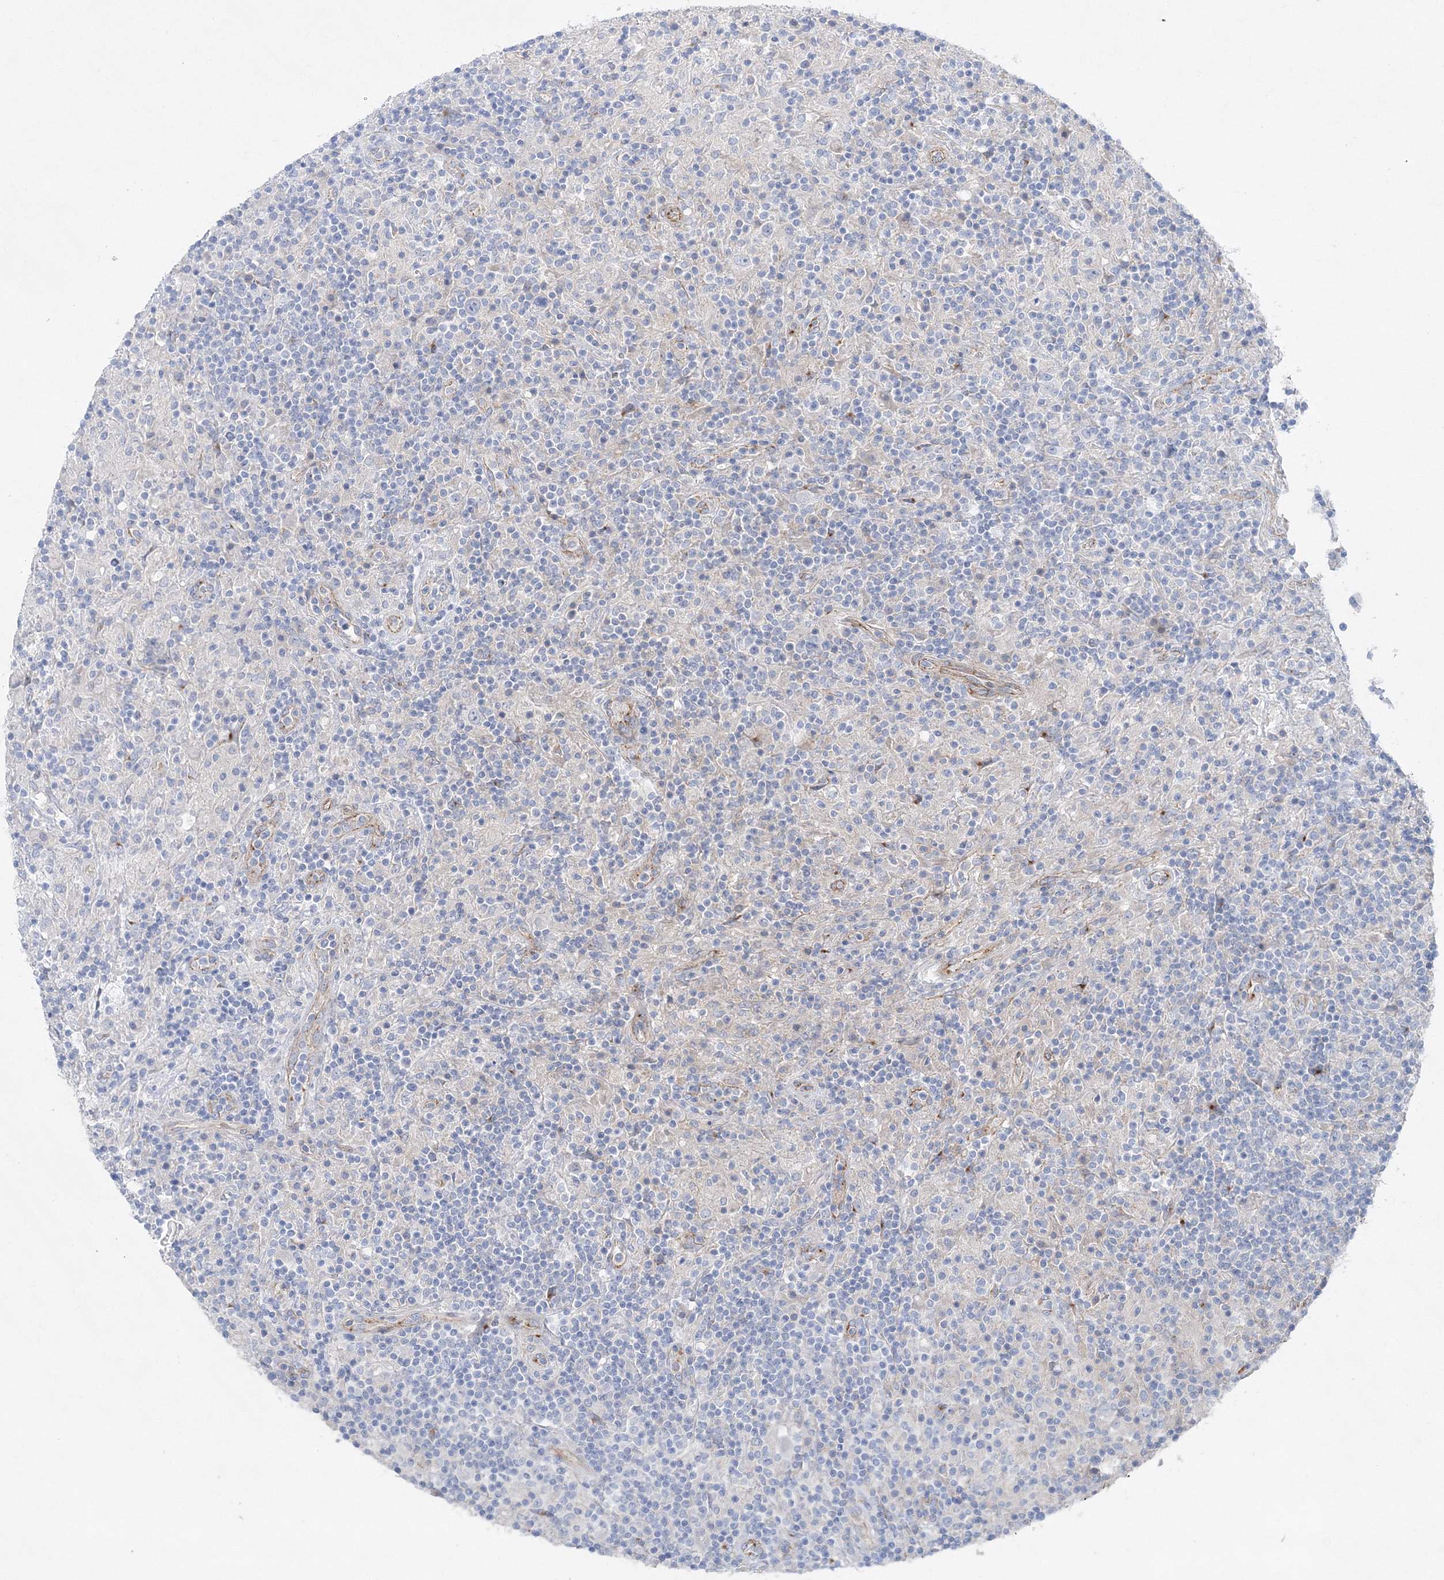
{"staining": {"intensity": "negative", "quantity": "none", "location": "none"}, "tissue": "lymphoma", "cell_type": "Tumor cells", "image_type": "cancer", "snomed": [{"axis": "morphology", "description": "Hodgkin's disease, NOS"}, {"axis": "topography", "description": "Lymph node"}], "caption": "Tumor cells are negative for protein expression in human Hodgkin's disease. (Immunohistochemistry (ihc), brightfield microscopy, high magnification).", "gene": "NAA40", "patient": {"sex": "male", "age": 70}}